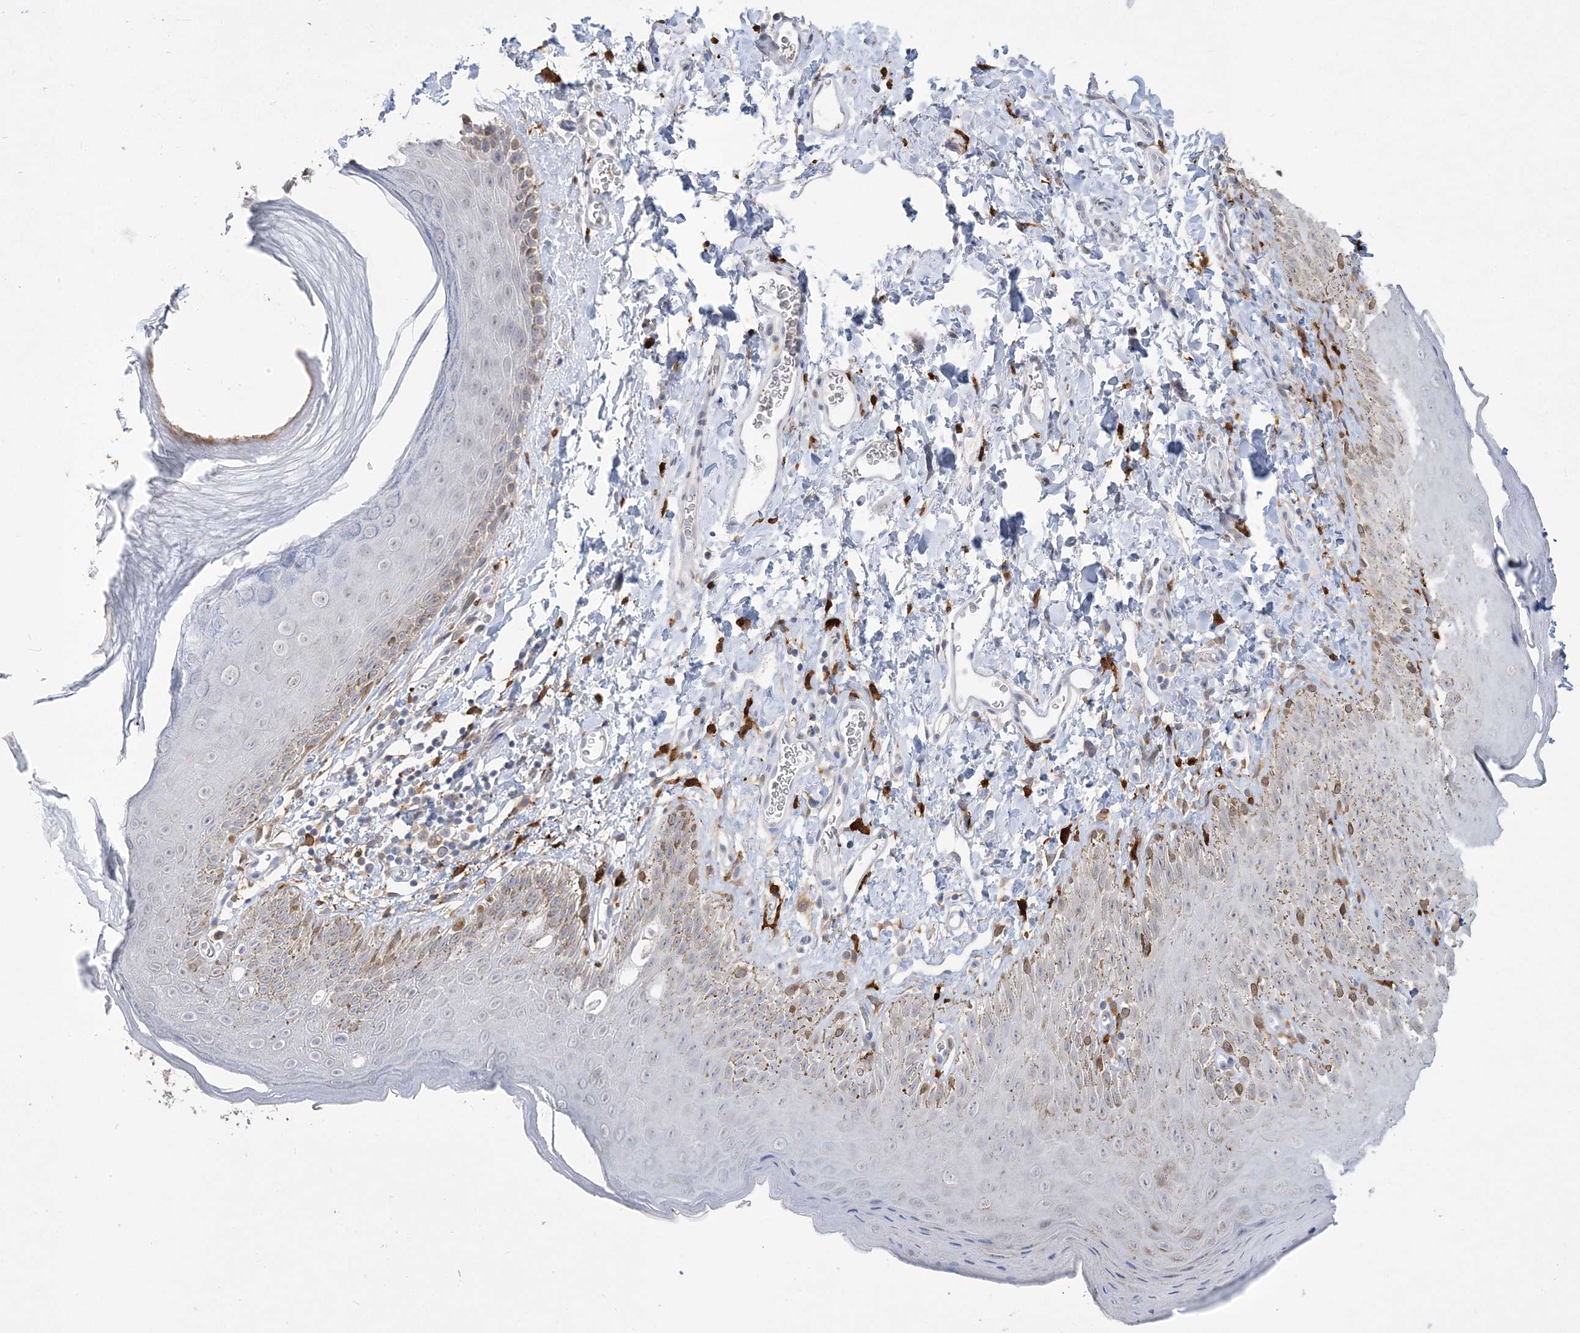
{"staining": {"intensity": "moderate", "quantity": "<25%", "location": "cytoplasmic/membranous"}, "tissue": "skin", "cell_type": "Epidermal cells", "image_type": "normal", "snomed": [{"axis": "morphology", "description": "Normal tissue, NOS"}, {"axis": "topography", "description": "Anal"}], "caption": "A brown stain shows moderate cytoplasmic/membranous positivity of a protein in epidermal cells of unremarkable skin. The staining is performed using DAB (3,3'-diaminobenzidine) brown chromogen to label protein expression. The nuclei are counter-stained blue using hematoxylin.", "gene": "TSPEAR", "patient": {"sex": "male", "age": 44}}